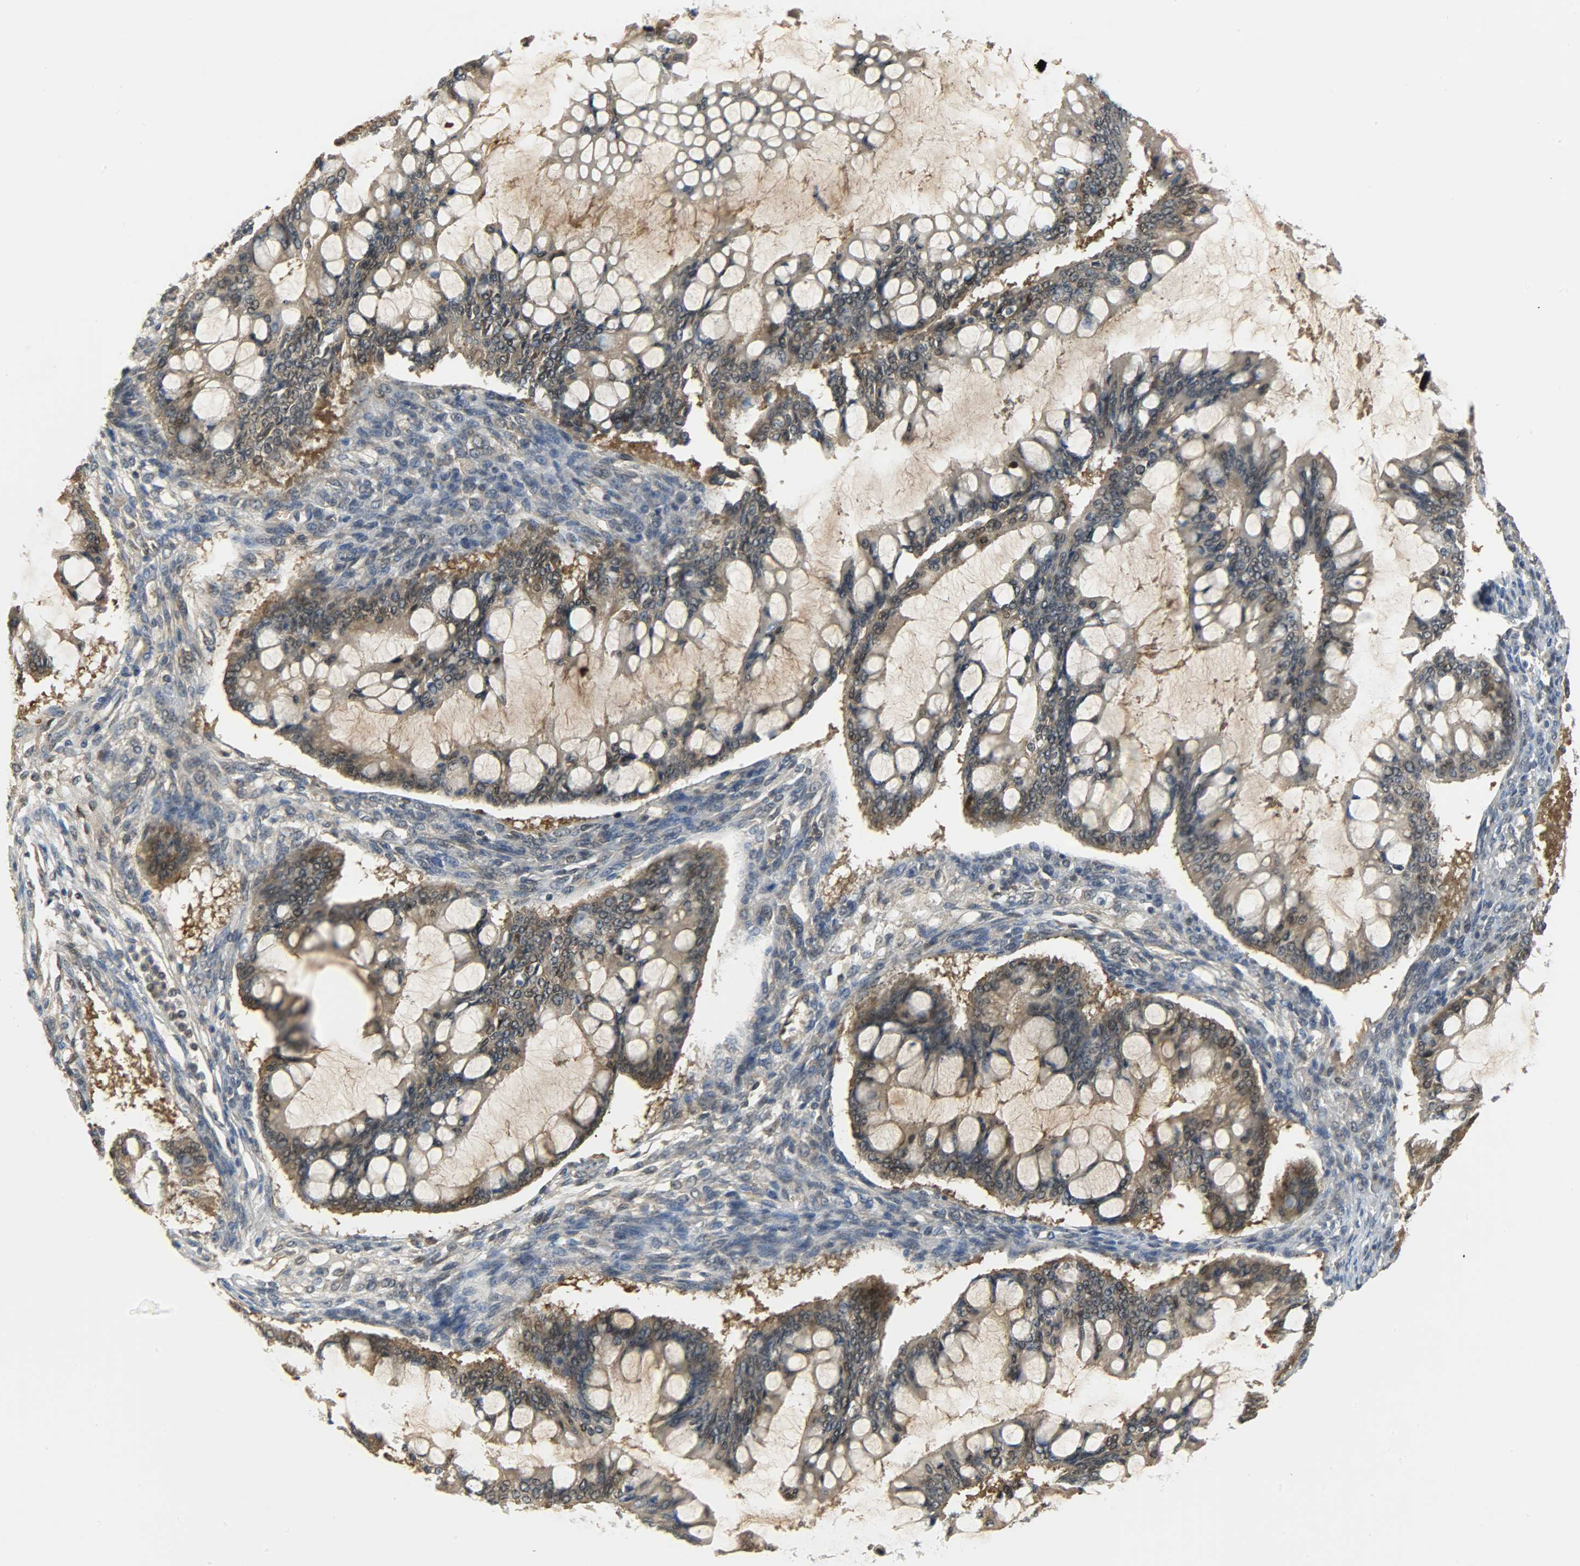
{"staining": {"intensity": "strong", "quantity": ">75%", "location": "cytoplasmic/membranous,nuclear"}, "tissue": "ovarian cancer", "cell_type": "Tumor cells", "image_type": "cancer", "snomed": [{"axis": "morphology", "description": "Cystadenocarcinoma, mucinous, NOS"}, {"axis": "topography", "description": "Ovary"}], "caption": "Brown immunohistochemical staining in human ovarian cancer (mucinous cystadenocarcinoma) displays strong cytoplasmic/membranous and nuclear positivity in approximately >75% of tumor cells.", "gene": "EIF4EBP1", "patient": {"sex": "female", "age": 73}}